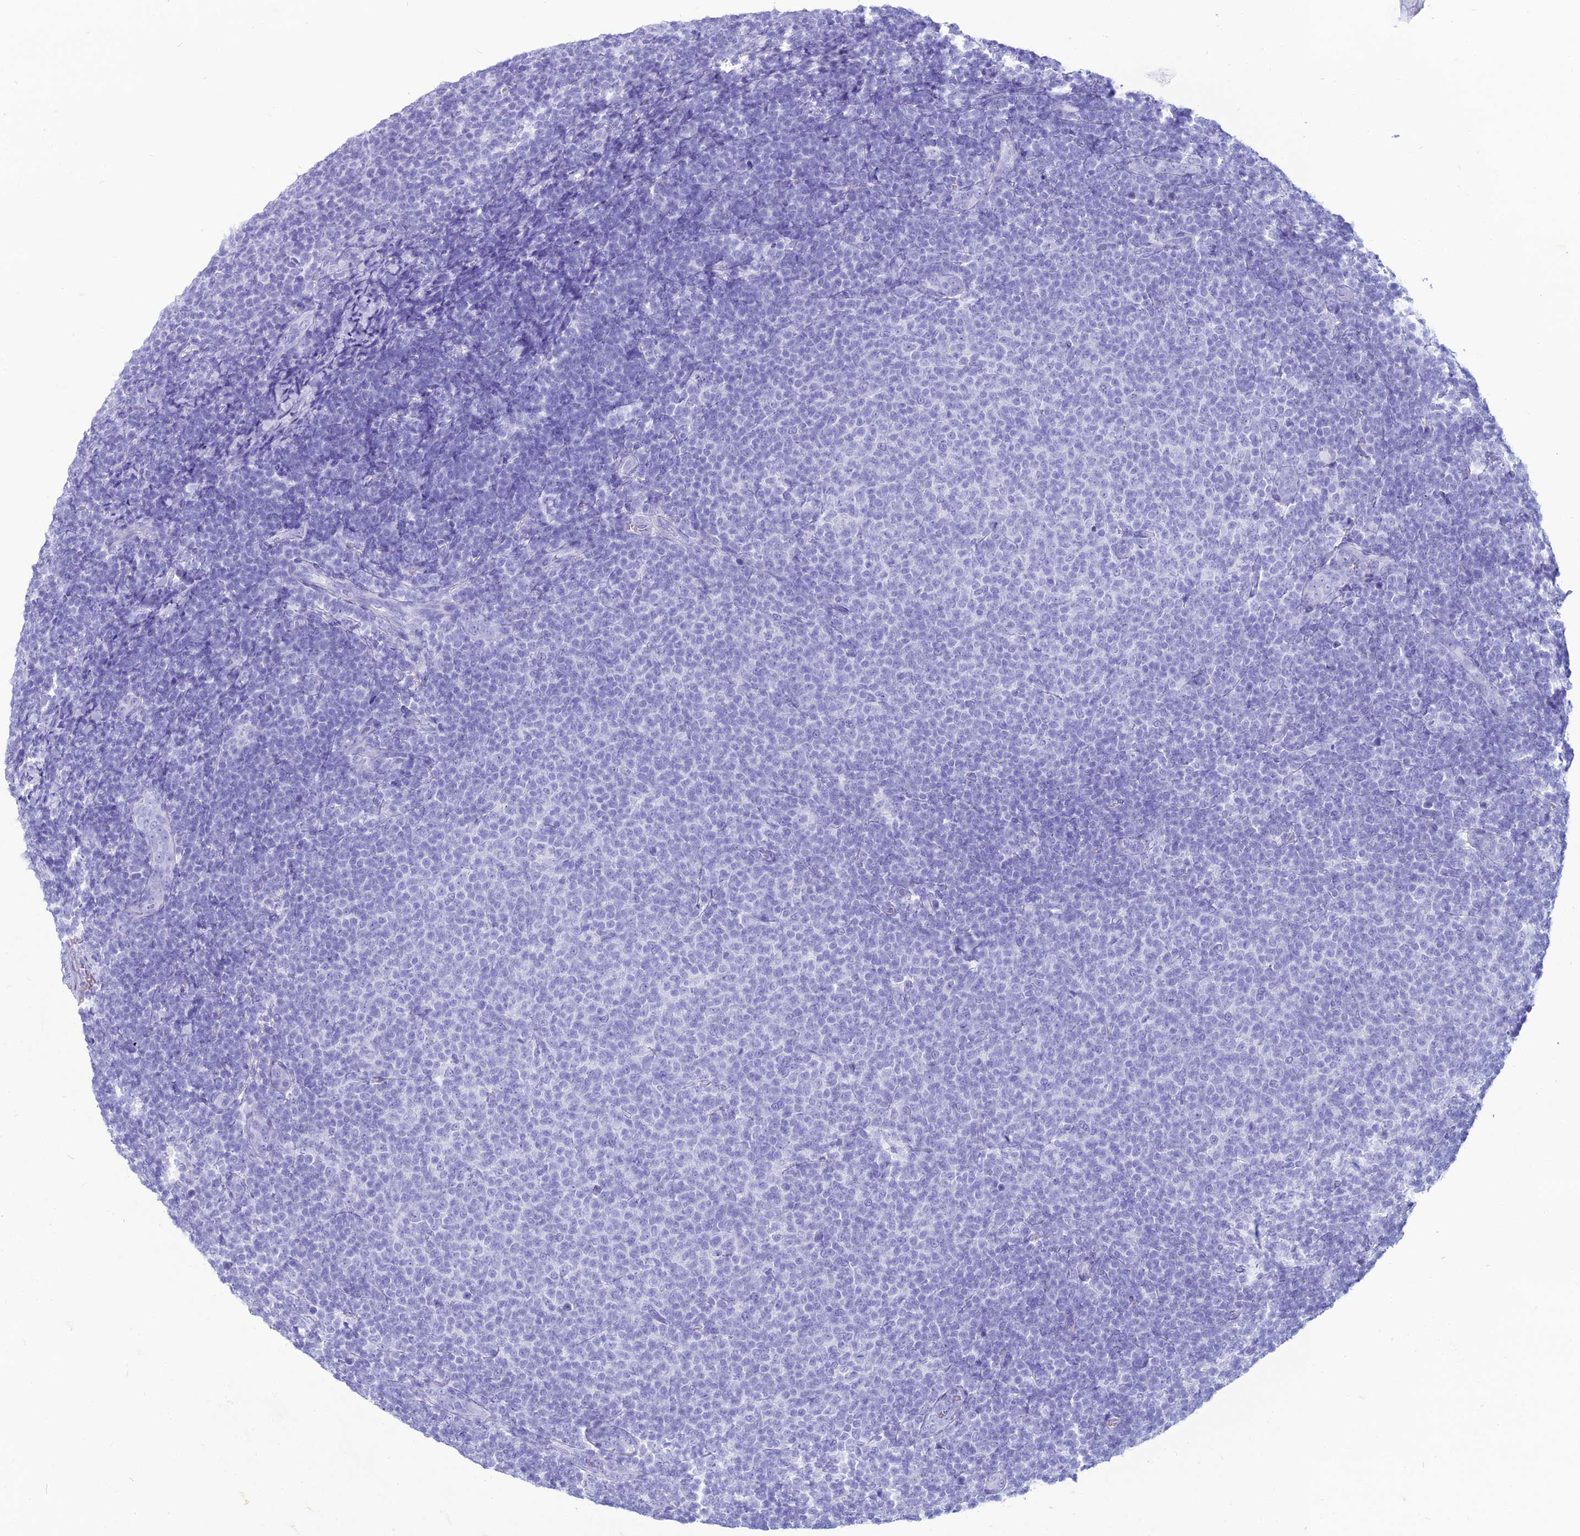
{"staining": {"intensity": "negative", "quantity": "none", "location": "none"}, "tissue": "lymphoma", "cell_type": "Tumor cells", "image_type": "cancer", "snomed": [{"axis": "morphology", "description": "Malignant lymphoma, non-Hodgkin's type, Low grade"}, {"axis": "topography", "description": "Lymph node"}], "caption": "Human lymphoma stained for a protein using immunohistochemistry (IHC) demonstrates no positivity in tumor cells.", "gene": "PNMA5", "patient": {"sex": "male", "age": 66}}